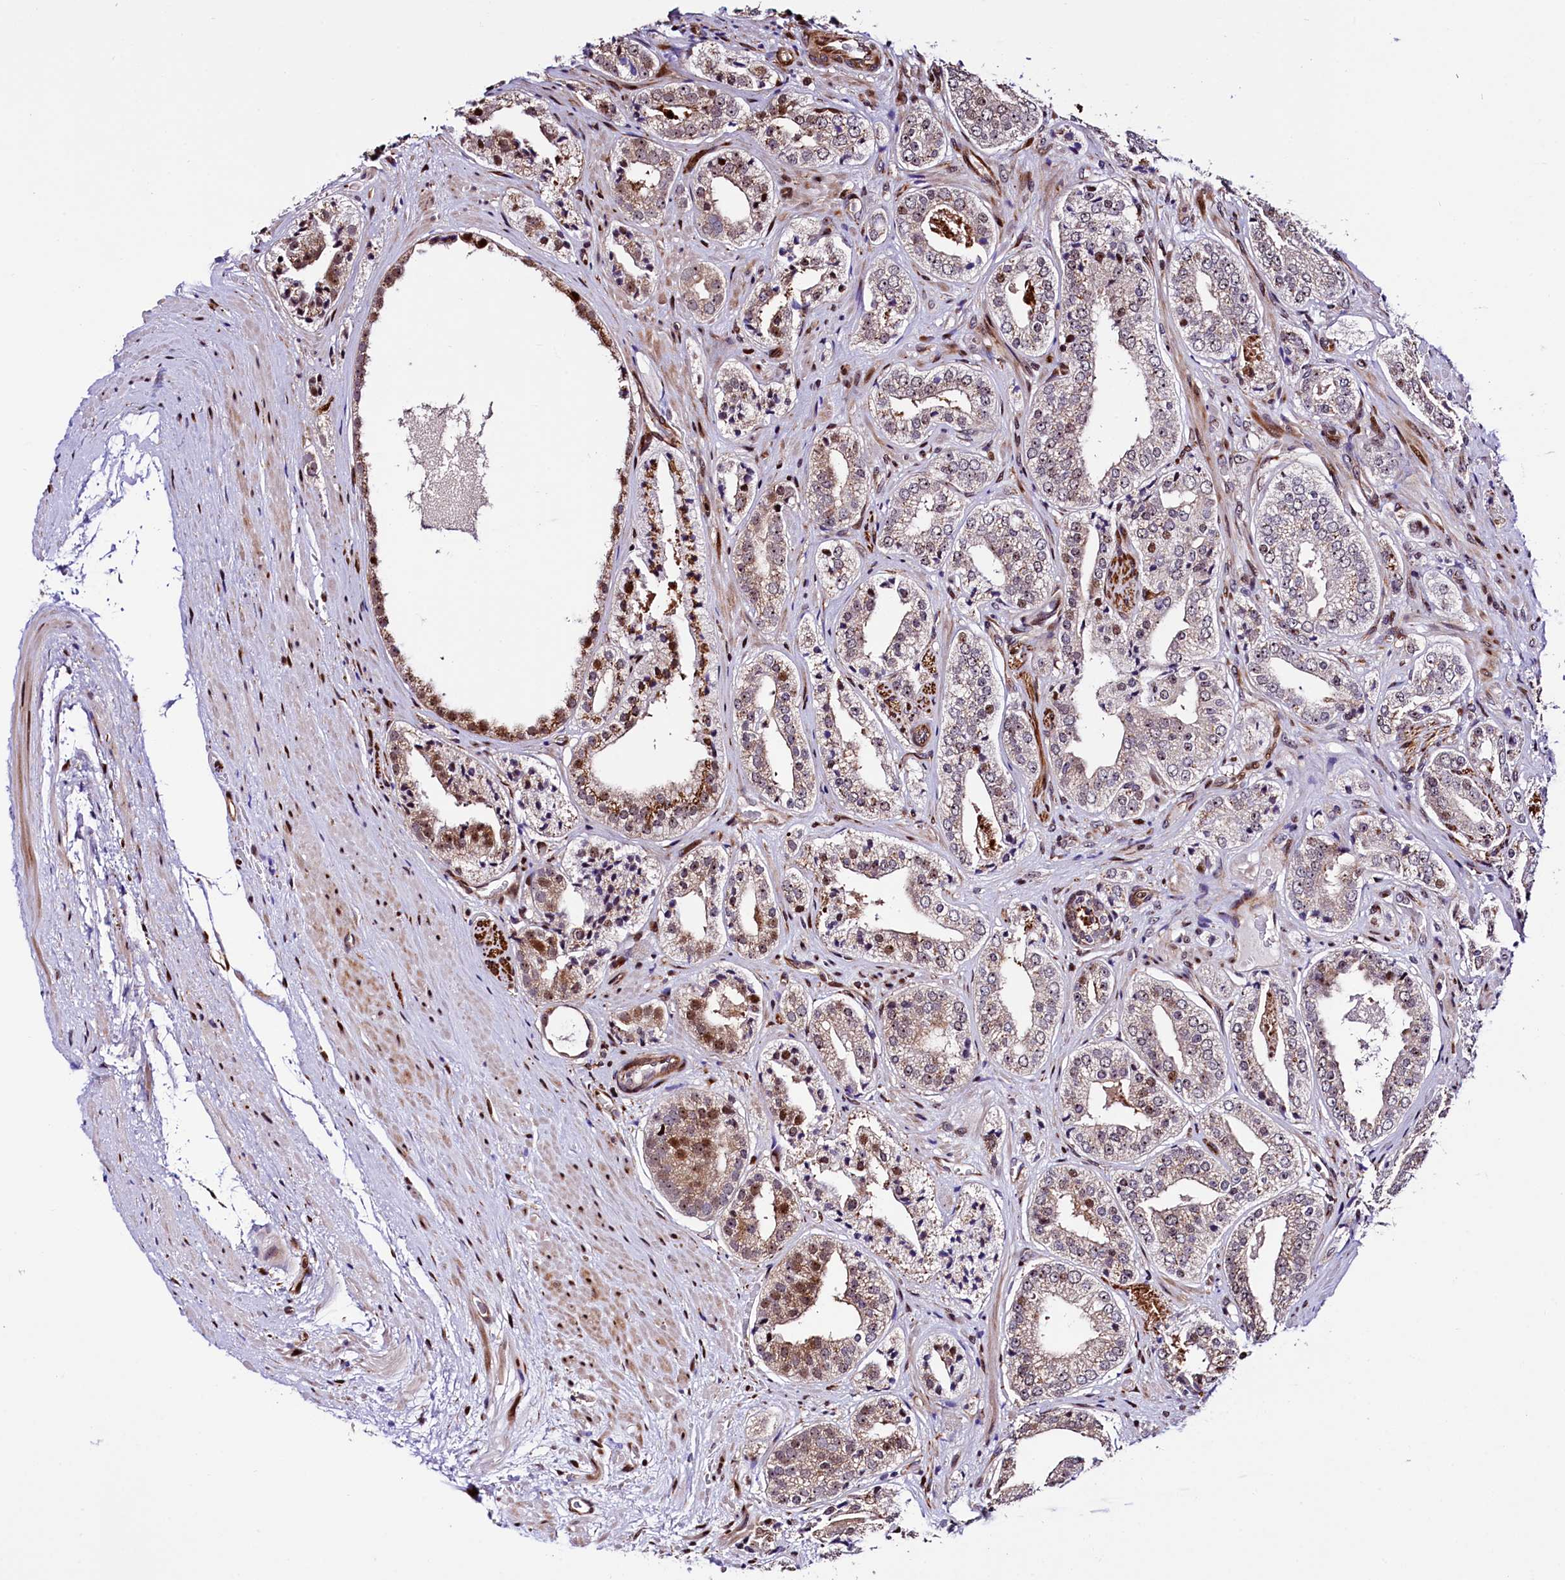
{"staining": {"intensity": "moderate", "quantity": "<25%", "location": "cytoplasmic/membranous,nuclear"}, "tissue": "prostate cancer", "cell_type": "Tumor cells", "image_type": "cancer", "snomed": [{"axis": "morphology", "description": "Adenocarcinoma, High grade"}, {"axis": "topography", "description": "Prostate"}], "caption": "IHC (DAB (3,3'-diaminobenzidine)) staining of human adenocarcinoma (high-grade) (prostate) displays moderate cytoplasmic/membranous and nuclear protein expression in approximately <25% of tumor cells.", "gene": "TRMT112", "patient": {"sex": "male", "age": 71}}